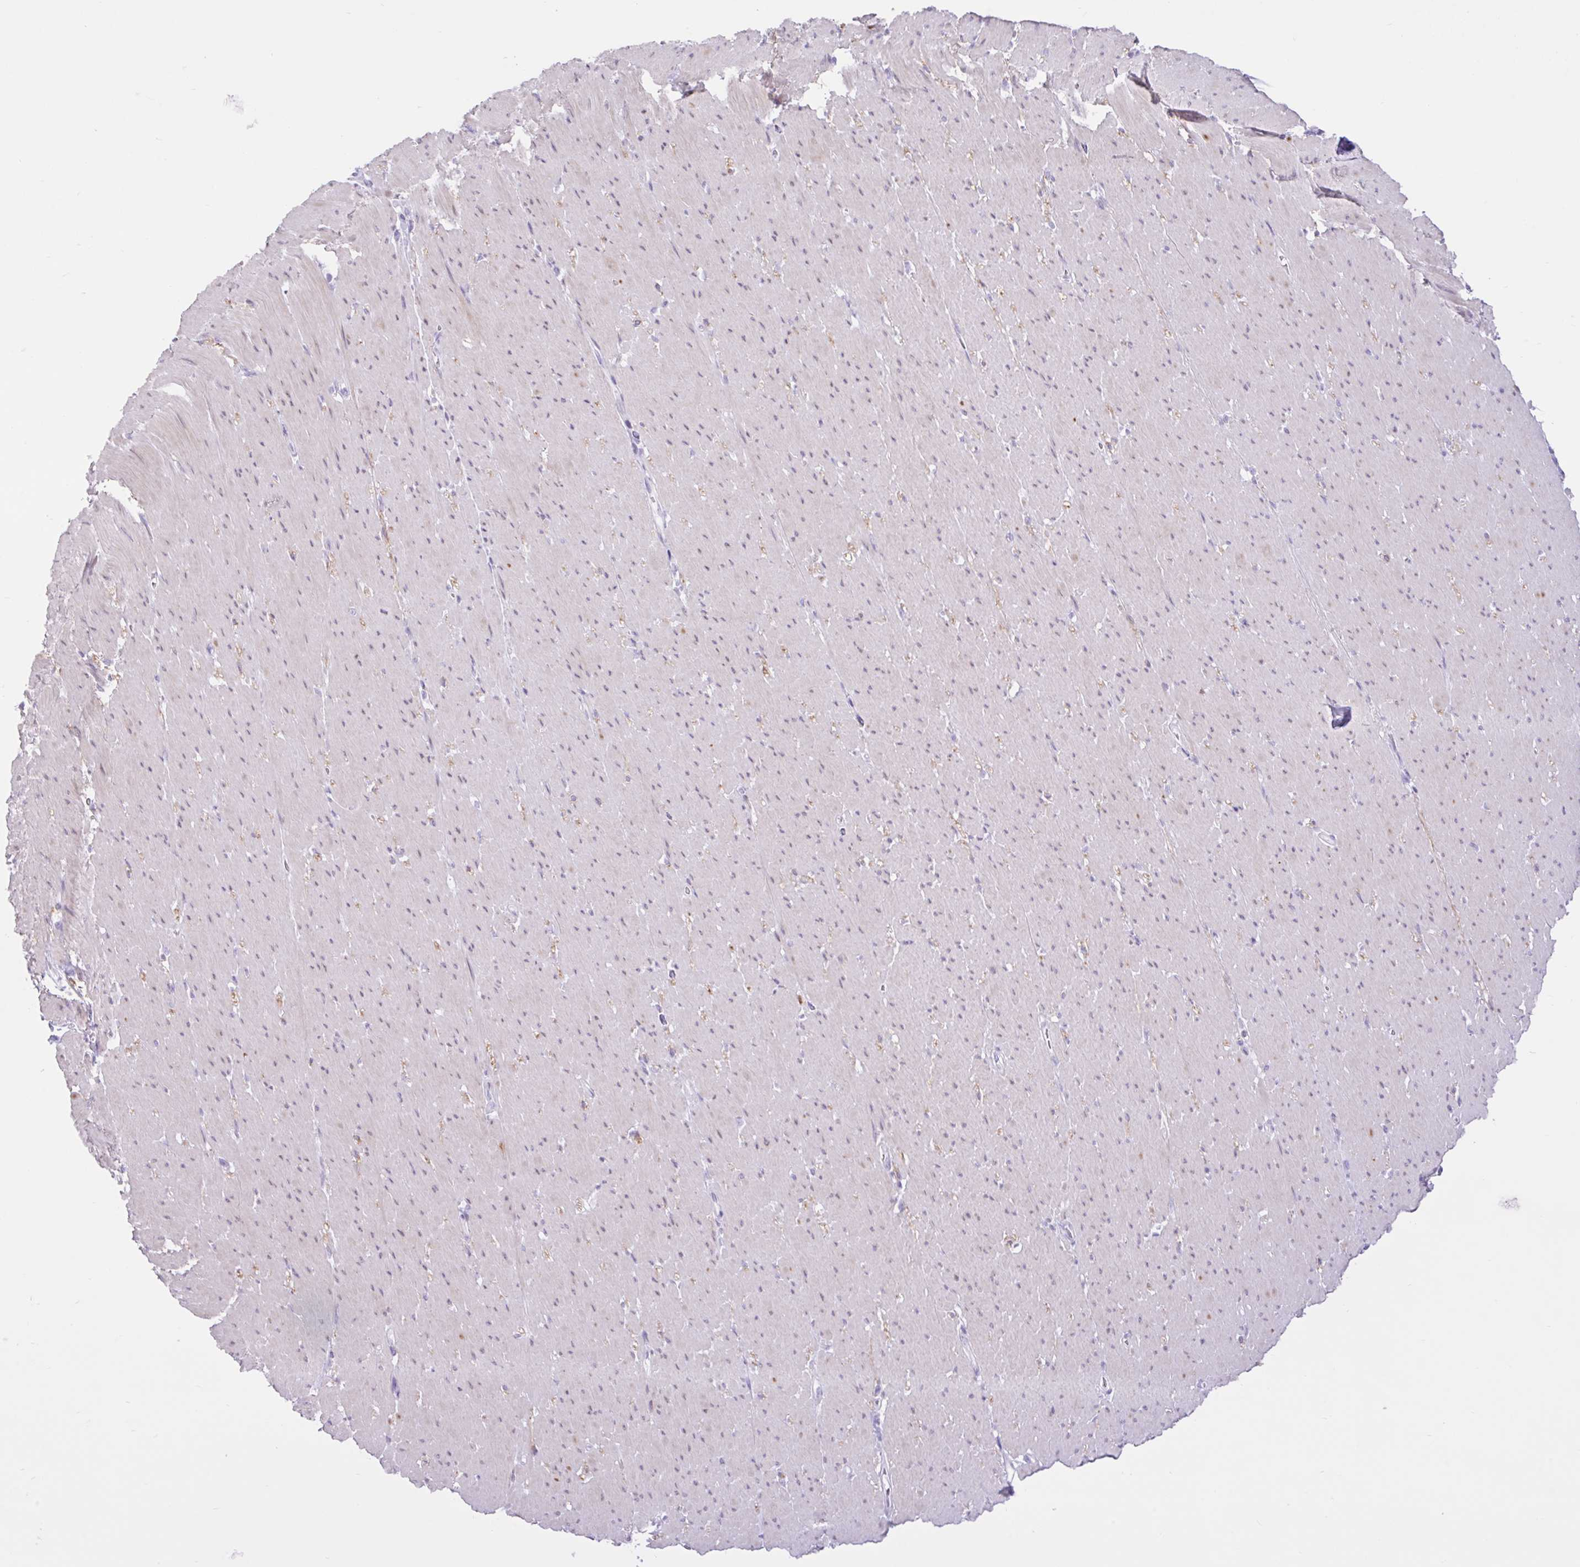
{"staining": {"intensity": "strong", "quantity": "<25%", "location": "cytoplasmic/membranous"}, "tissue": "smooth muscle", "cell_type": "Smooth muscle cells", "image_type": "normal", "snomed": [{"axis": "morphology", "description": "Normal tissue, NOS"}, {"axis": "topography", "description": "Smooth muscle"}, {"axis": "topography", "description": "Rectum"}], "caption": "Immunohistochemical staining of benign human smooth muscle displays <25% levels of strong cytoplasmic/membranous protein staining in about <25% of smooth muscle cells. Immunohistochemistry (ihc) stains the protein of interest in brown and the nuclei are stained blue.", "gene": "REEP1", "patient": {"sex": "male", "age": 53}}